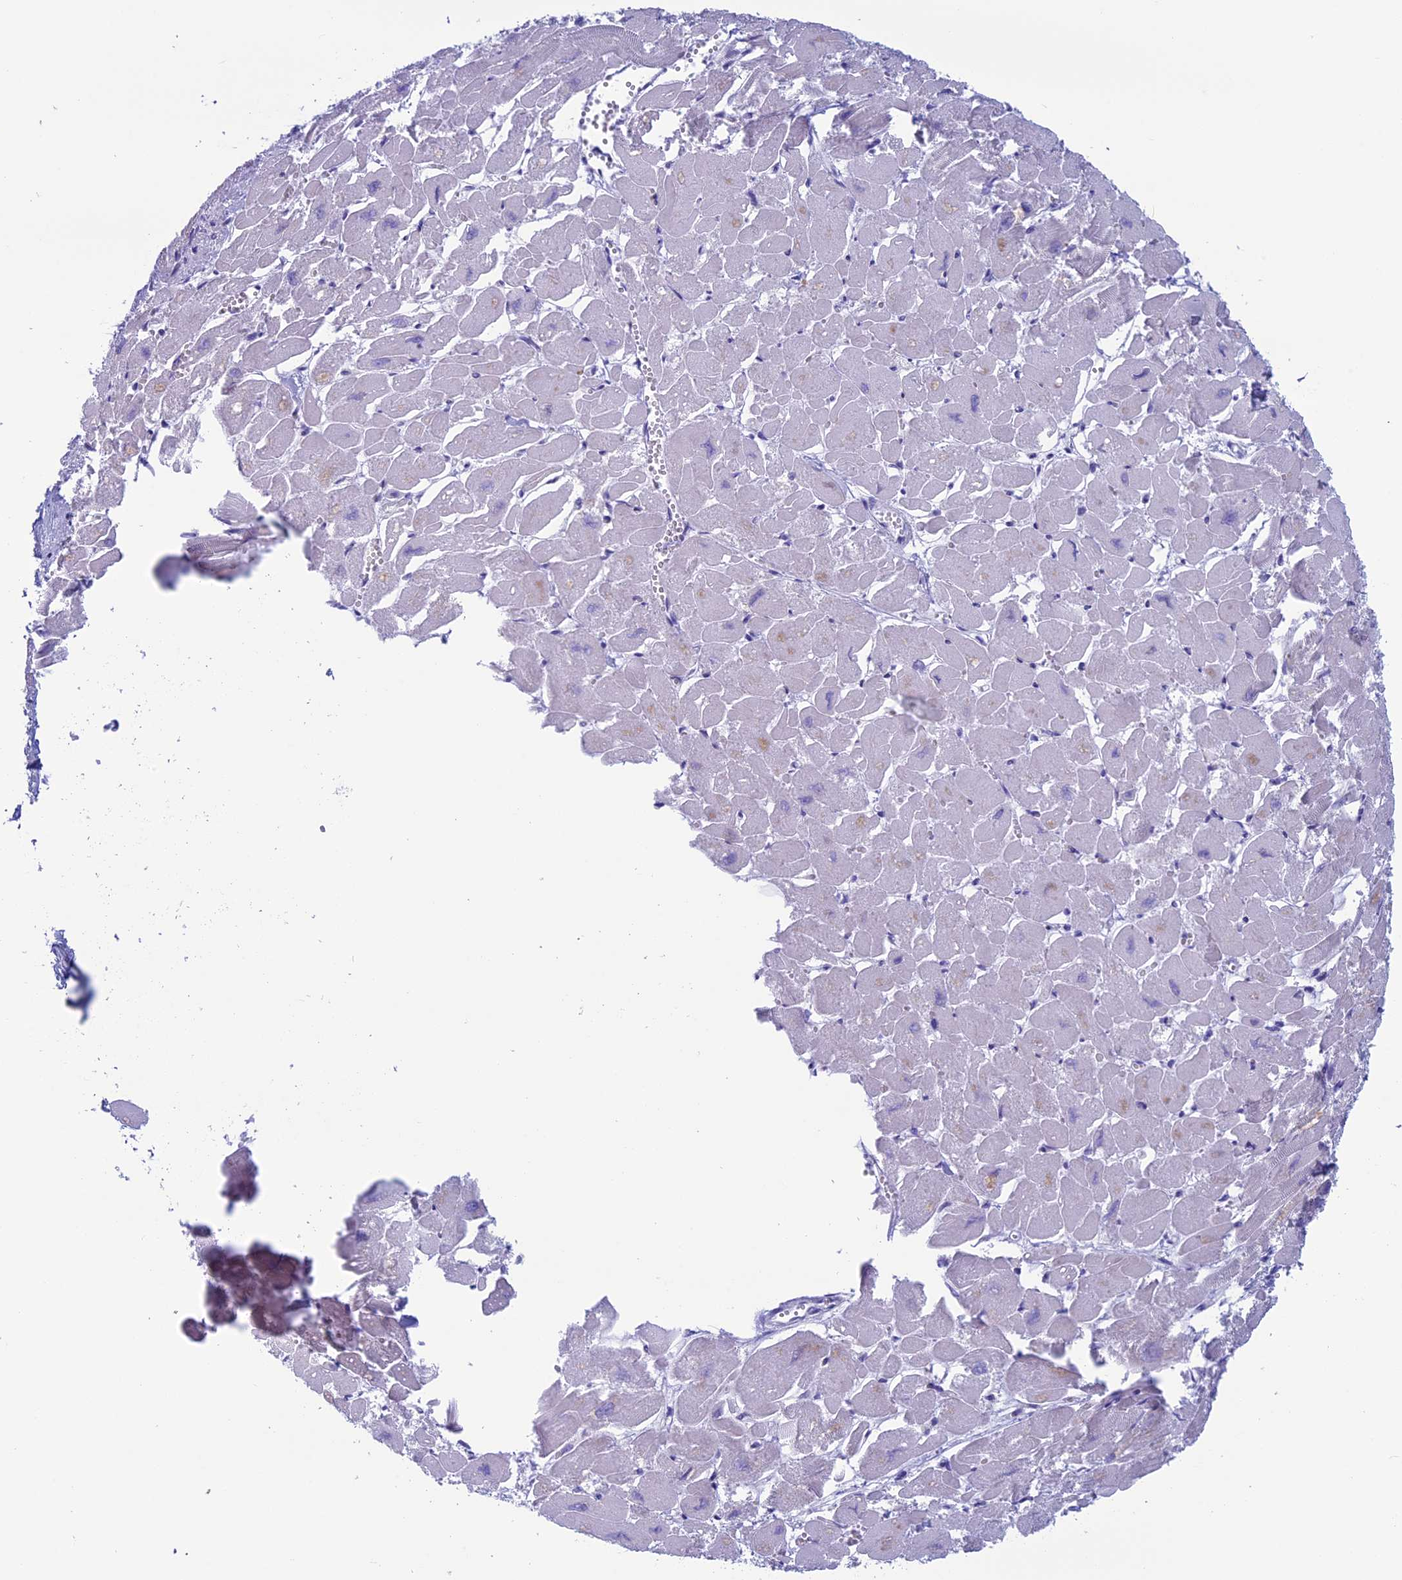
{"staining": {"intensity": "negative", "quantity": "none", "location": "none"}, "tissue": "heart muscle", "cell_type": "Cardiomyocytes", "image_type": "normal", "snomed": [{"axis": "morphology", "description": "Normal tissue, NOS"}, {"axis": "topography", "description": "Heart"}], "caption": "The photomicrograph exhibits no significant staining in cardiomyocytes of heart muscle.", "gene": "FAM169A", "patient": {"sex": "male", "age": 54}}